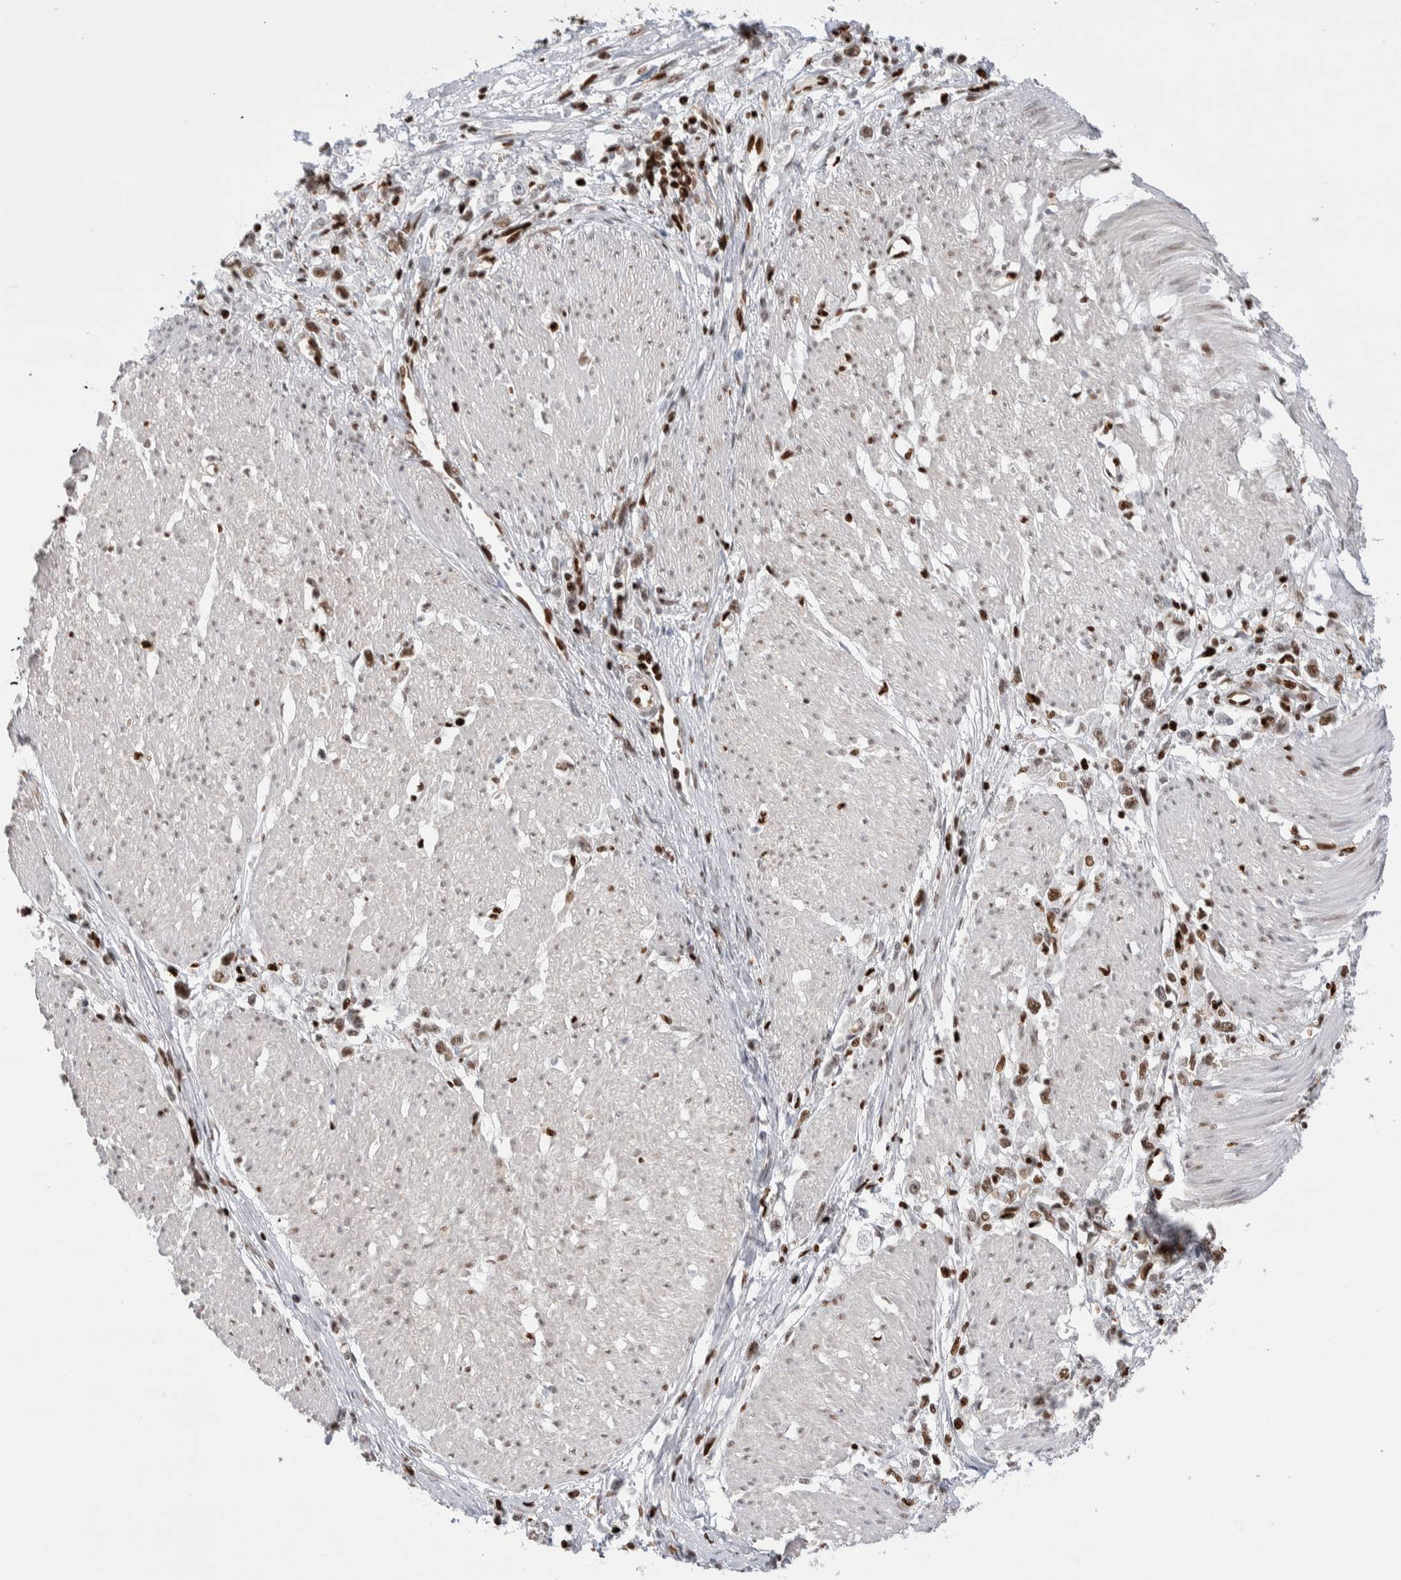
{"staining": {"intensity": "moderate", "quantity": ">75%", "location": "nuclear"}, "tissue": "stomach cancer", "cell_type": "Tumor cells", "image_type": "cancer", "snomed": [{"axis": "morphology", "description": "Adenocarcinoma, NOS"}, {"axis": "topography", "description": "Stomach"}], "caption": "DAB (3,3'-diaminobenzidine) immunohistochemical staining of stomach cancer demonstrates moderate nuclear protein expression in about >75% of tumor cells.", "gene": "RNASEK-C17orf49", "patient": {"sex": "female", "age": 59}}